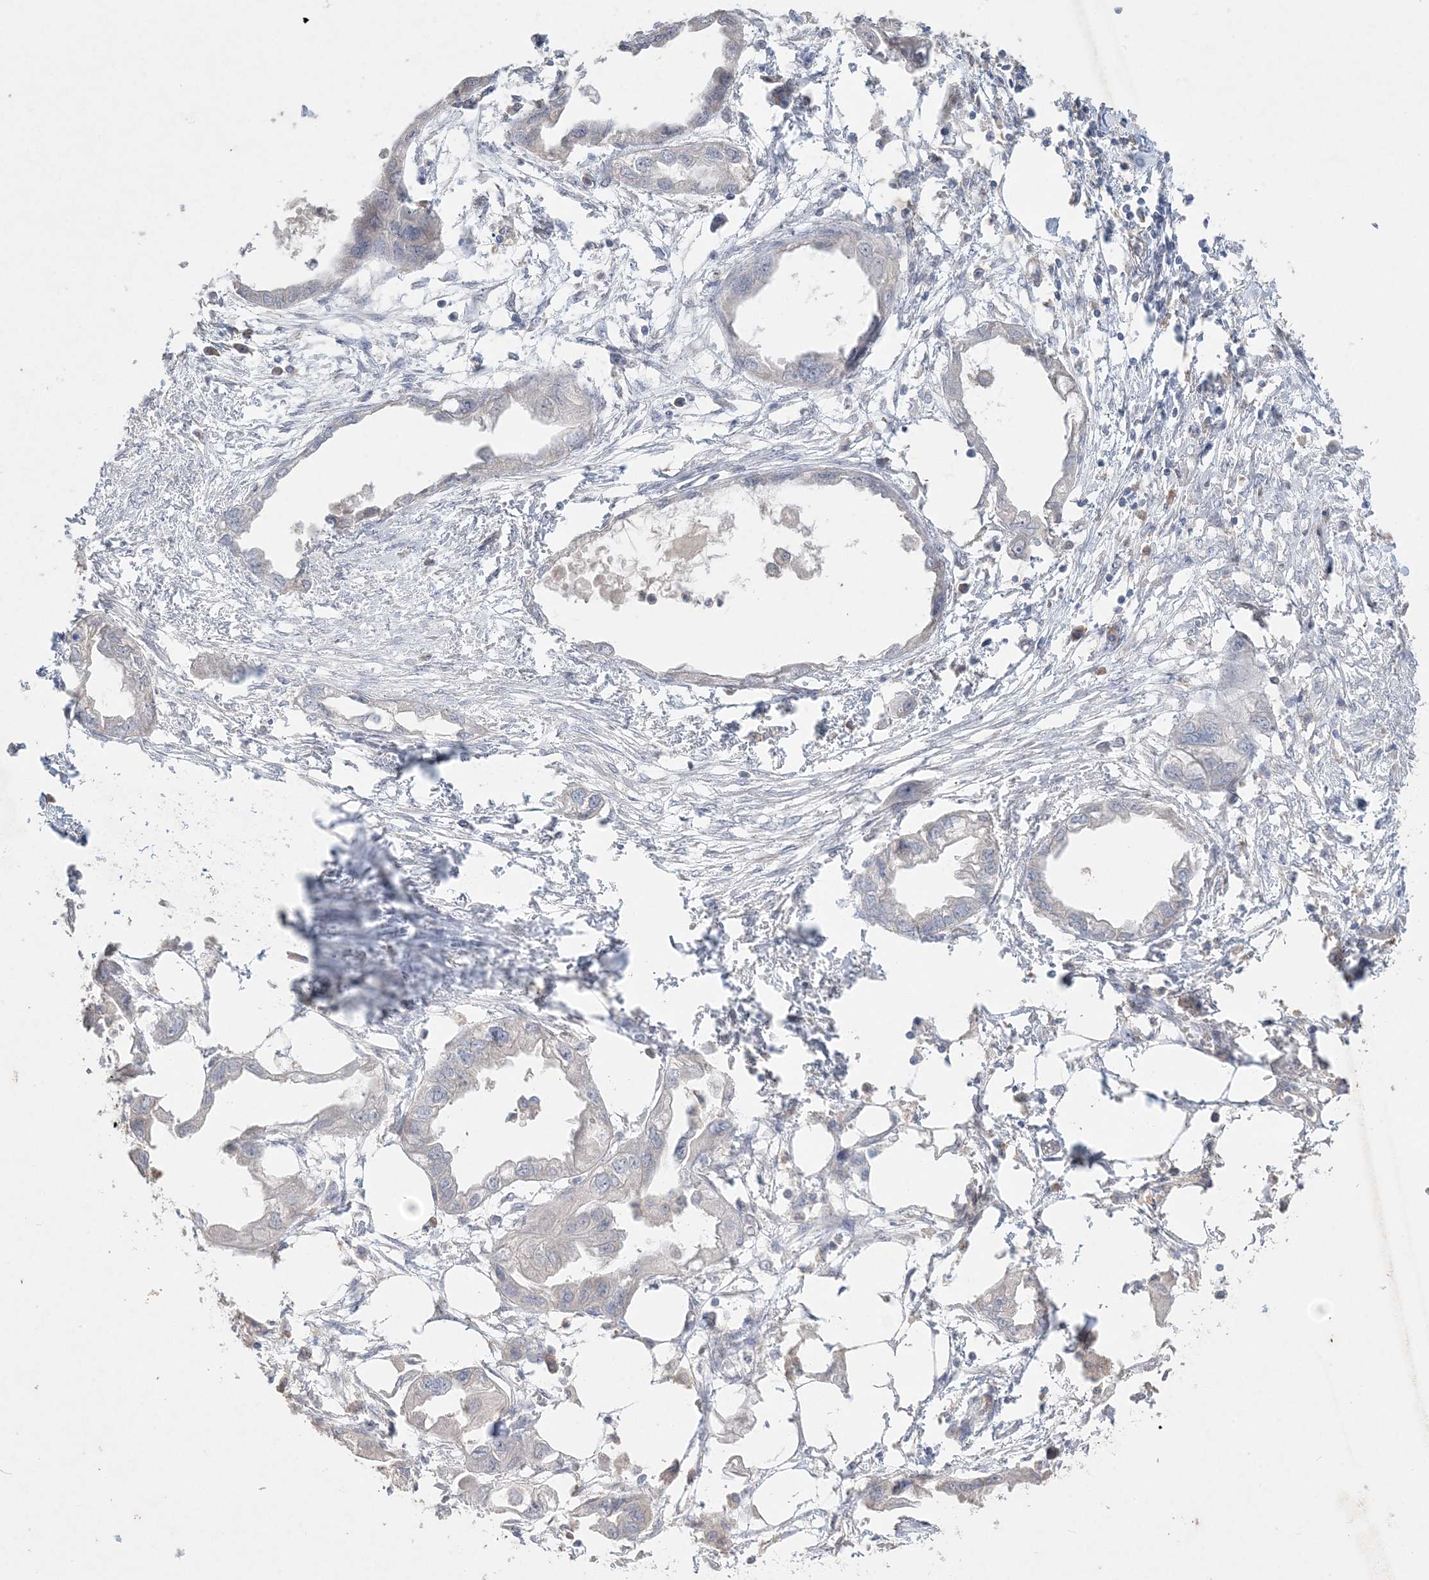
{"staining": {"intensity": "negative", "quantity": "none", "location": "none"}, "tissue": "endometrial cancer", "cell_type": "Tumor cells", "image_type": "cancer", "snomed": [{"axis": "morphology", "description": "Adenocarcinoma, NOS"}, {"axis": "morphology", "description": "Adenocarcinoma, metastatic, NOS"}, {"axis": "topography", "description": "Adipose tissue"}, {"axis": "topography", "description": "Endometrium"}], "caption": "DAB immunohistochemical staining of human endometrial cancer (adenocarcinoma) demonstrates no significant positivity in tumor cells.", "gene": "SH3BP4", "patient": {"sex": "female", "age": 67}}